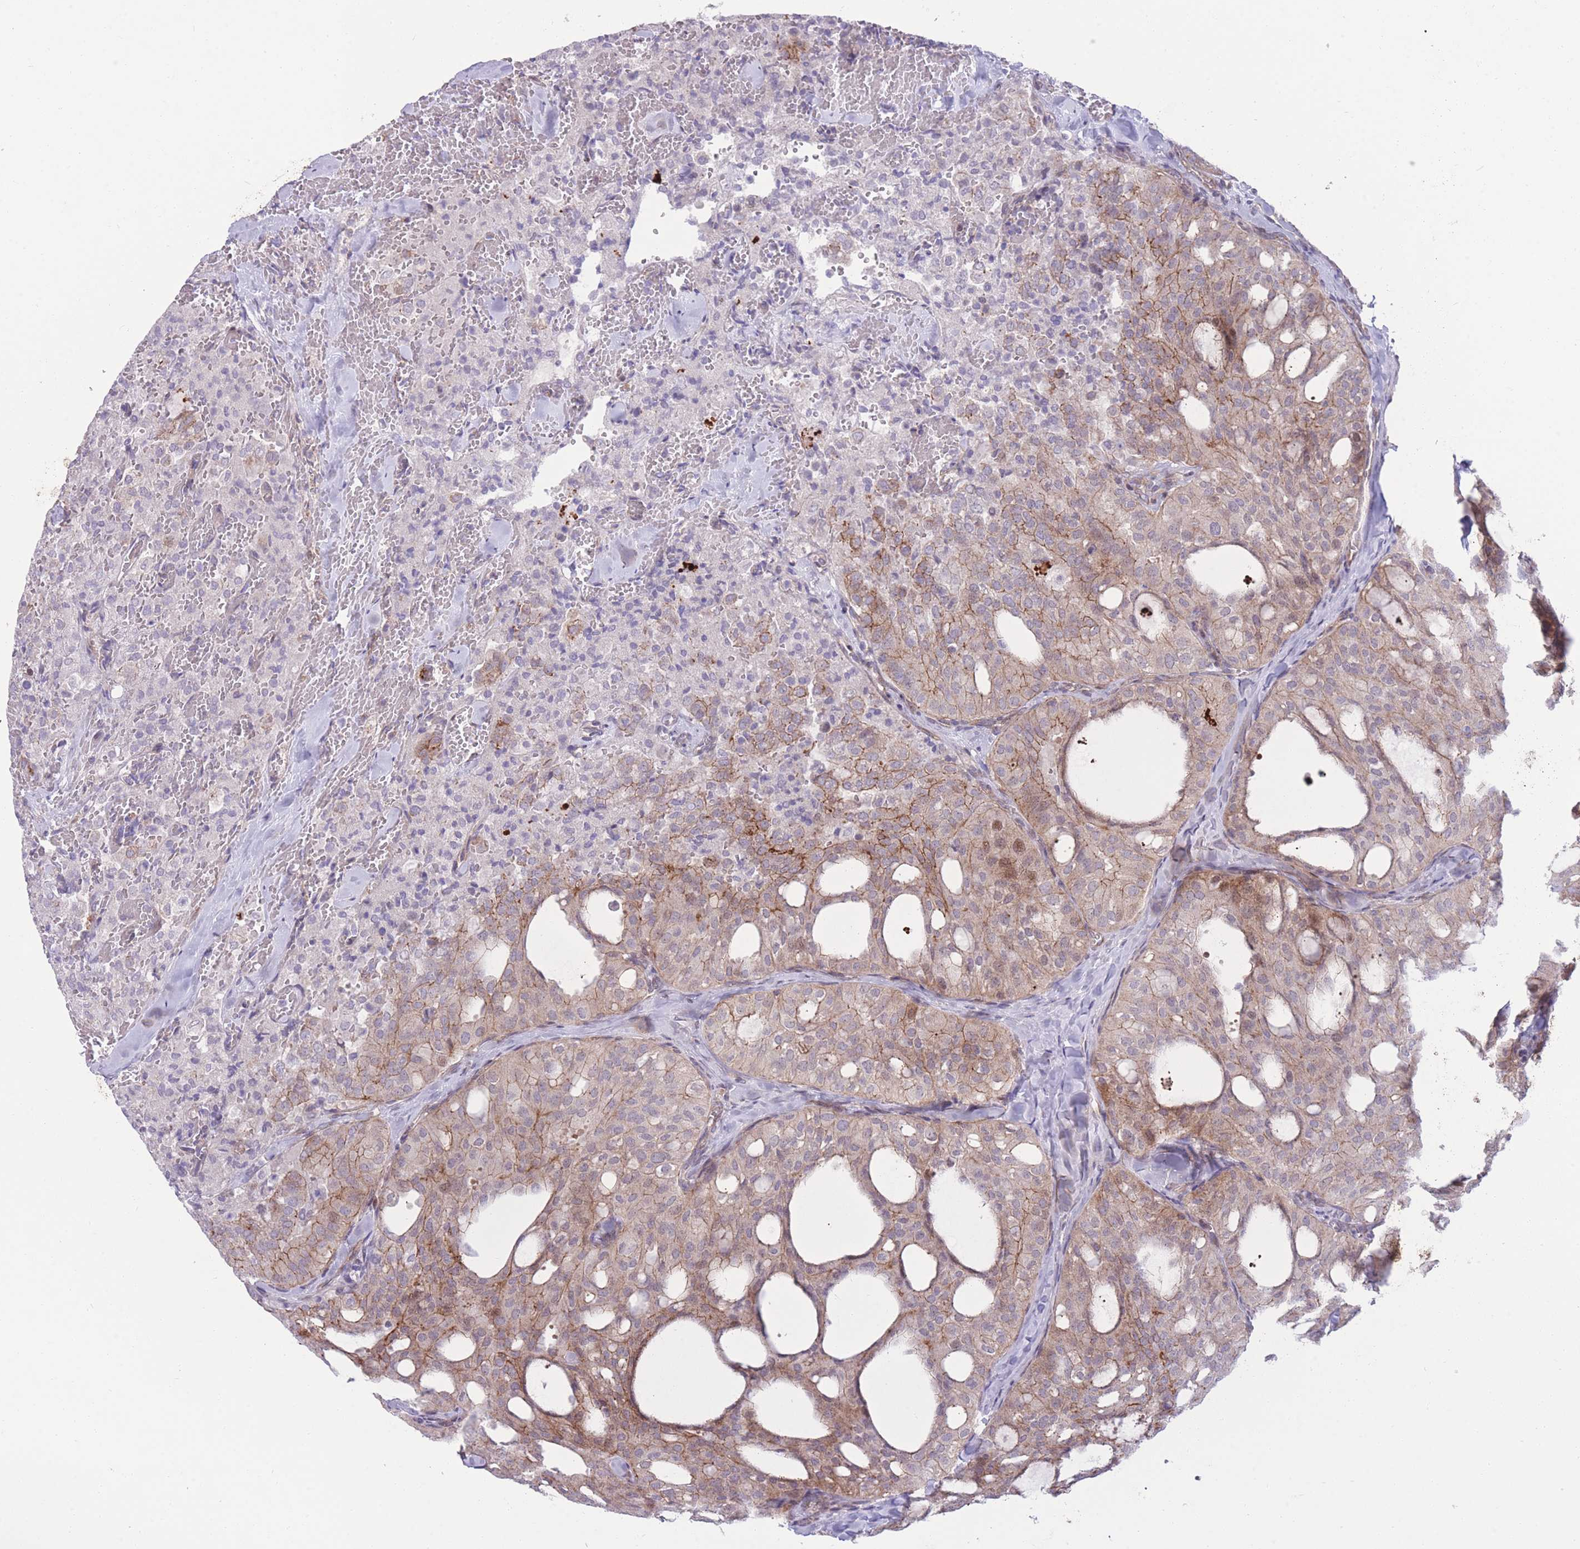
{"staining": {"intensity": "moderate", "quantity": "<25%", "location": "cytoplasmic/membranous,nuclear"}, "tissue": "thyroid cancer", "cell_type": "Tumor cells", "image_type": "cancer", "snomed": [{"axis": "morphology", "description": "Follicular adenoma carcinoma, NOS"}, {"axis": "topography", "description": "Thyroid gland"}], "caption": "IHC image of neoplastic tissue: thyroid follicular adenoma carcinoma stained using IHC demonstrates low levels of moderate protein expression localized specifically in the cytoplasmic/membranous and nuclear of tumor cells, appearing as a cytoplasmic/membranous and nuclear brown color.", "gene": "RIC8A", "patient": {"sex": "male", "age": 75}}